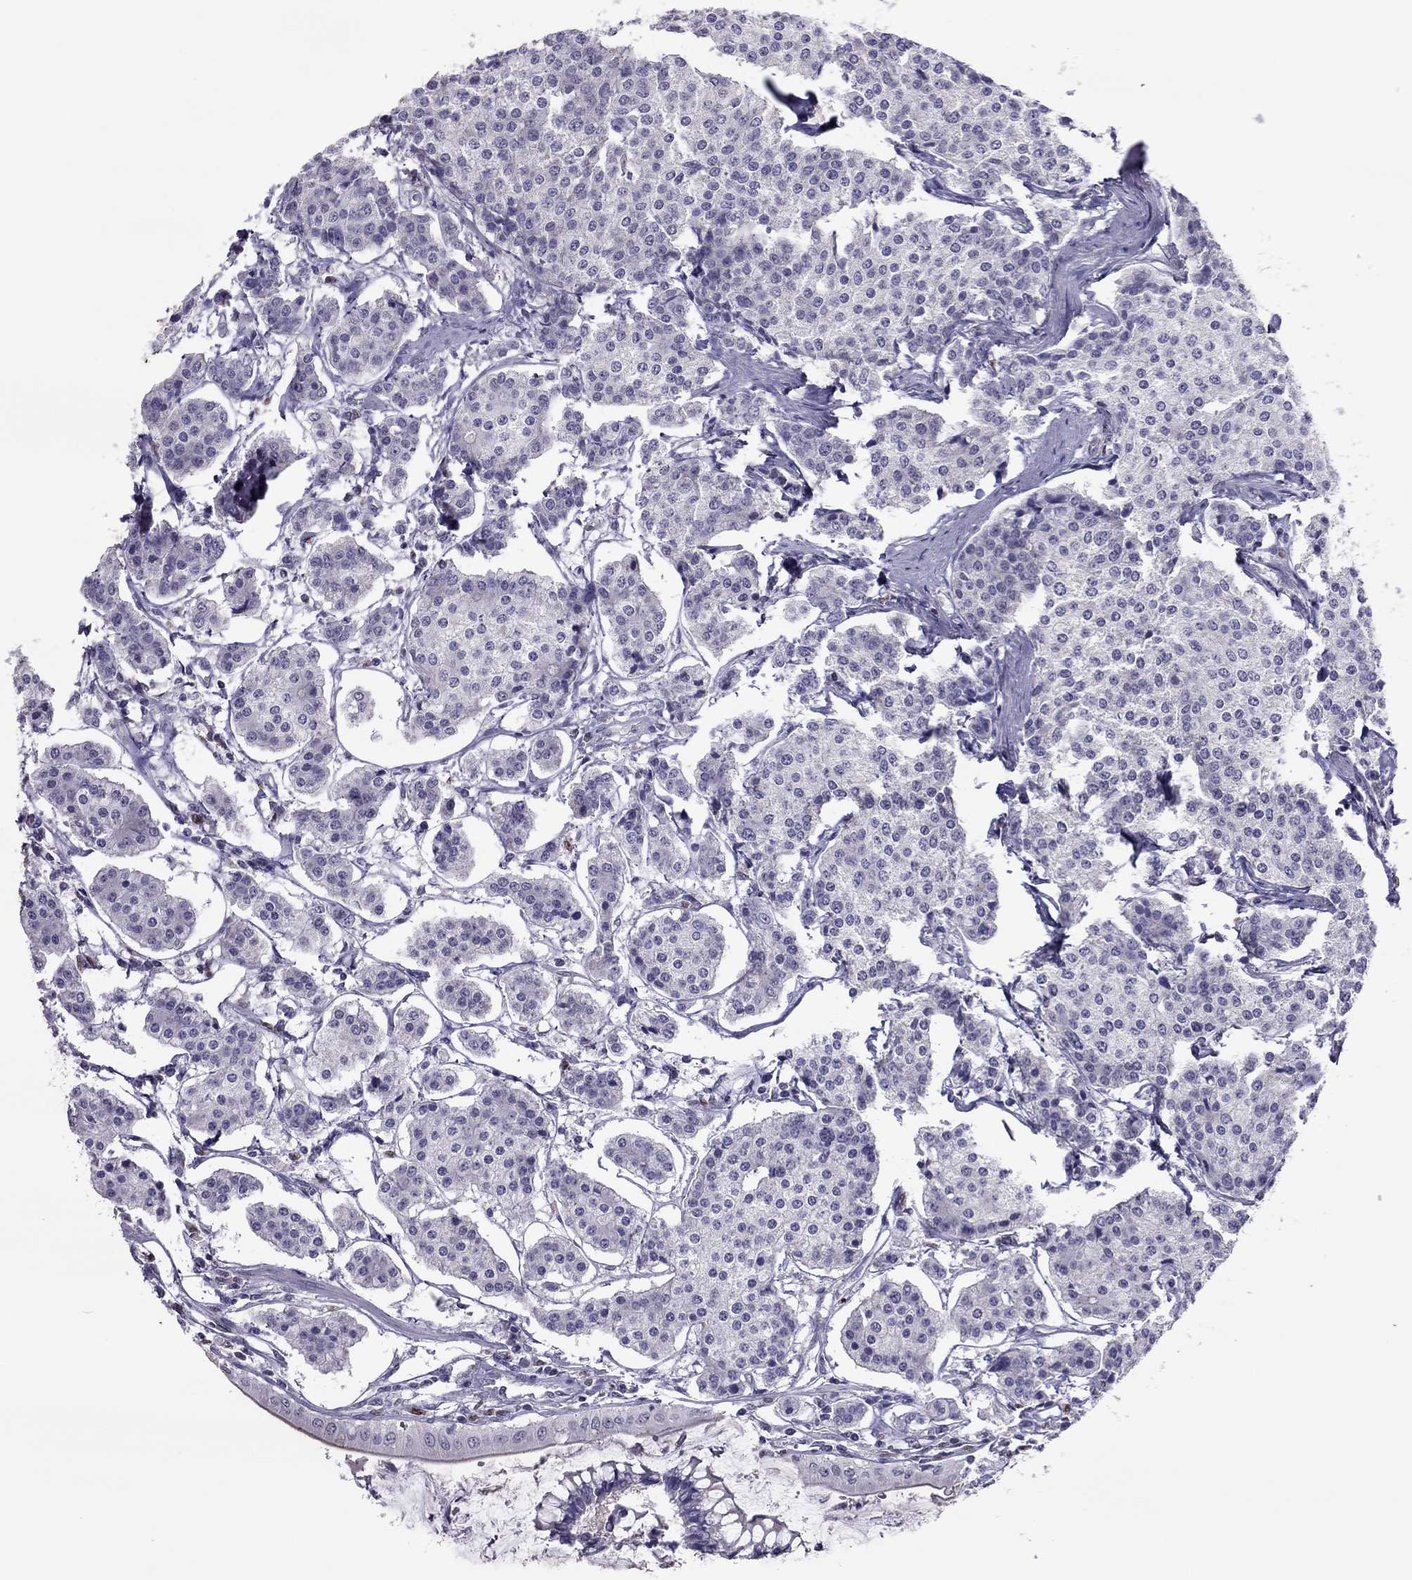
{"staining": {"intensity": "negative", "quantity": "none", "location": "none"}, "tissue": "carcinoid", "cell_type": "Tumor cells", "image_type": "cancer", "snomed": [{"axis": "morphology", "description": "Carcinoid, malignant, NOS"}, {"axis": "topography", "description": "Small intestine"}], "caption": "This micrograph is of carcinoid stained with IHC to label a protein in brown with the nuclei are counter-stained blue. There is no positivity in tumor cells.", "gene": "SPINT3", "patient": {"sex": "female", "age": 65}}